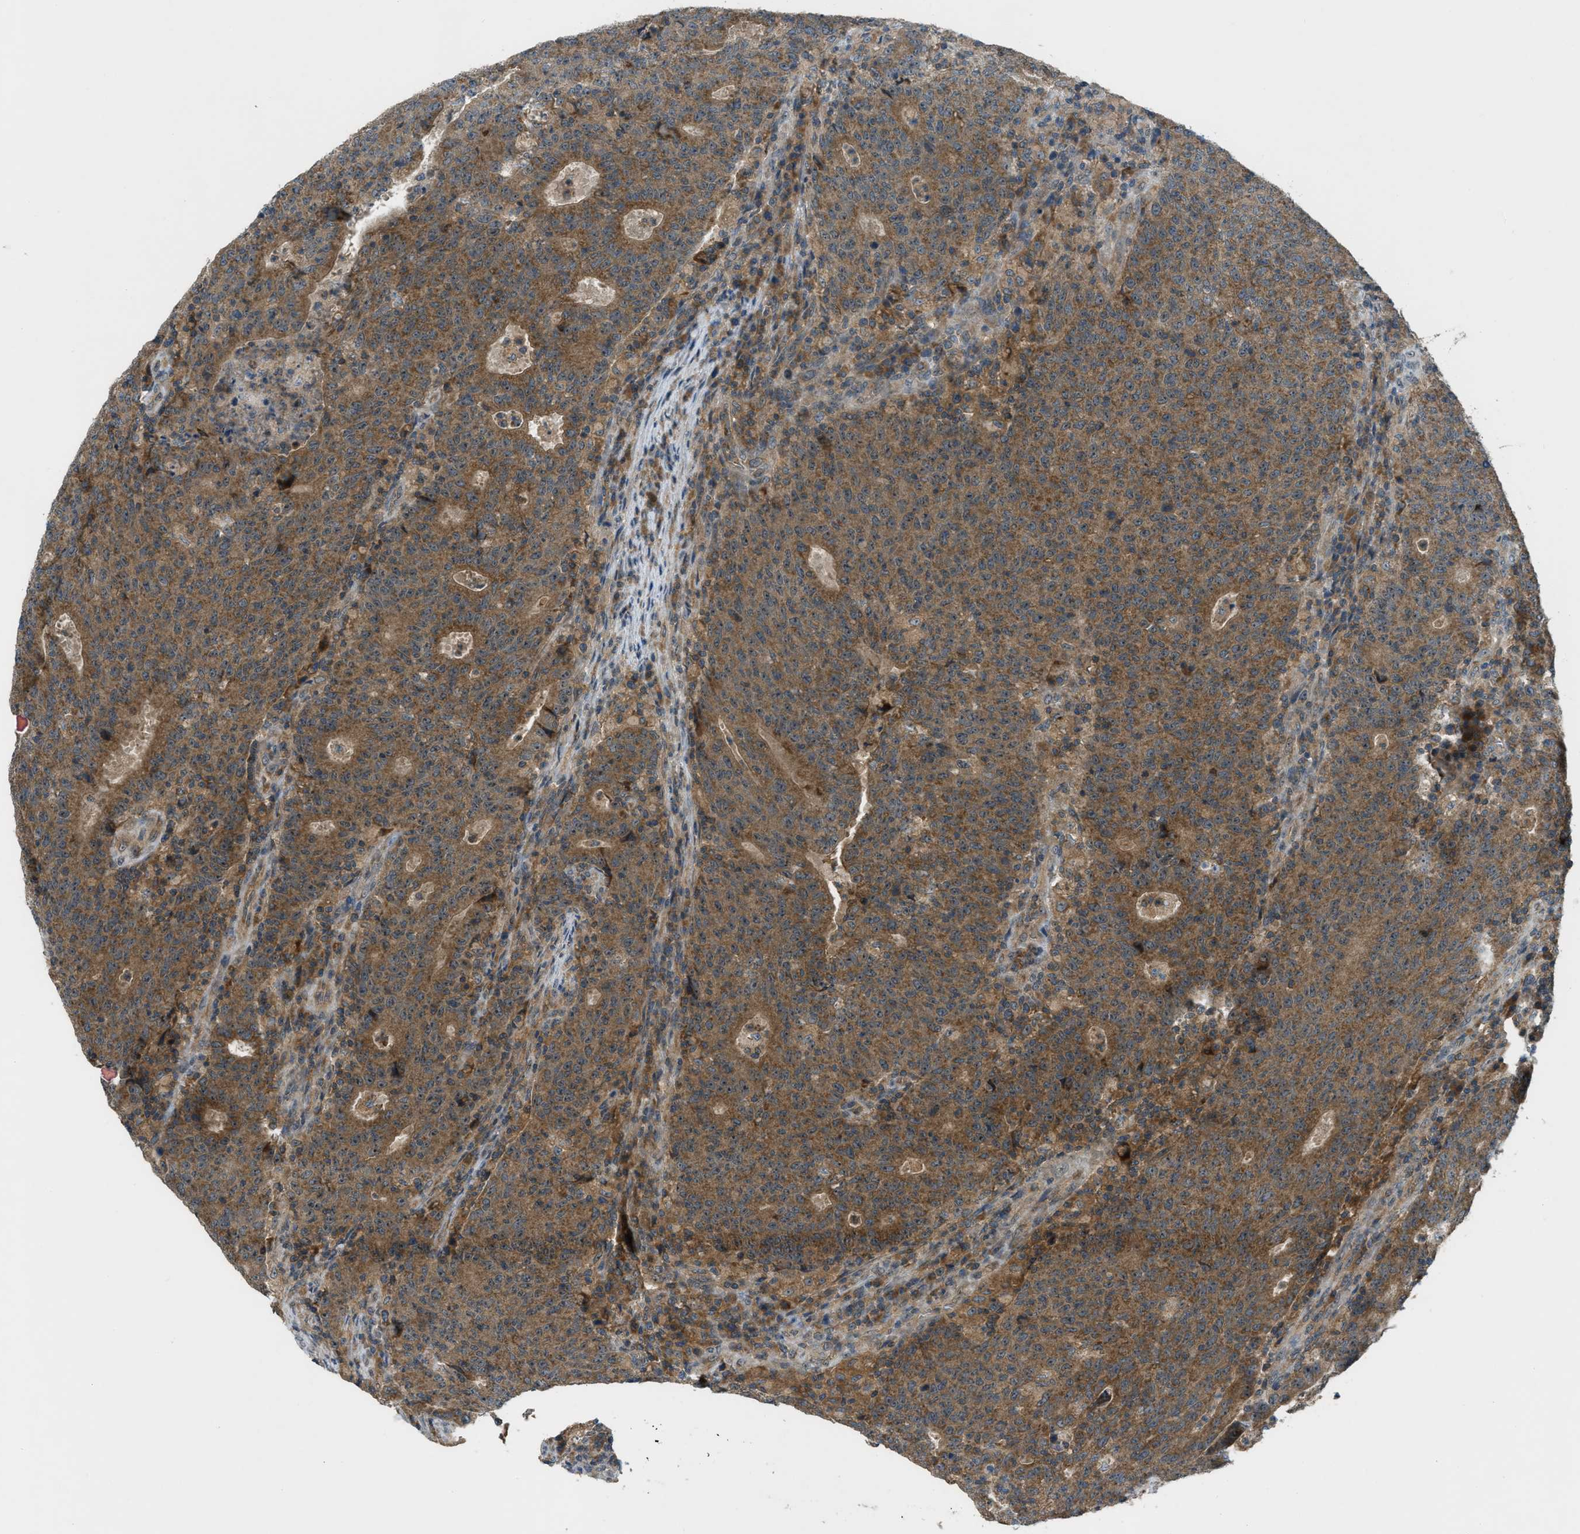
{"staining": {"intensity": "moderate", "quantity": ">75%", "location": "cytoplasmic/membranous"}, "tissue": "colorectal cancer", "cell_type": "Tumor cells", "image_type": "cancer", "snomed": [{"axis": "morphology", "description": "Adenocarcinoma, NOS"}, {"axis": "topography", "description": "Colon"}], "caption": "Colorectal cancer (adenocarcinoma) stained with a protein marker shows moderate staining in tumor cells.", "gene": "ZNF71", "patient": {"sex": "female", "age": 75}}